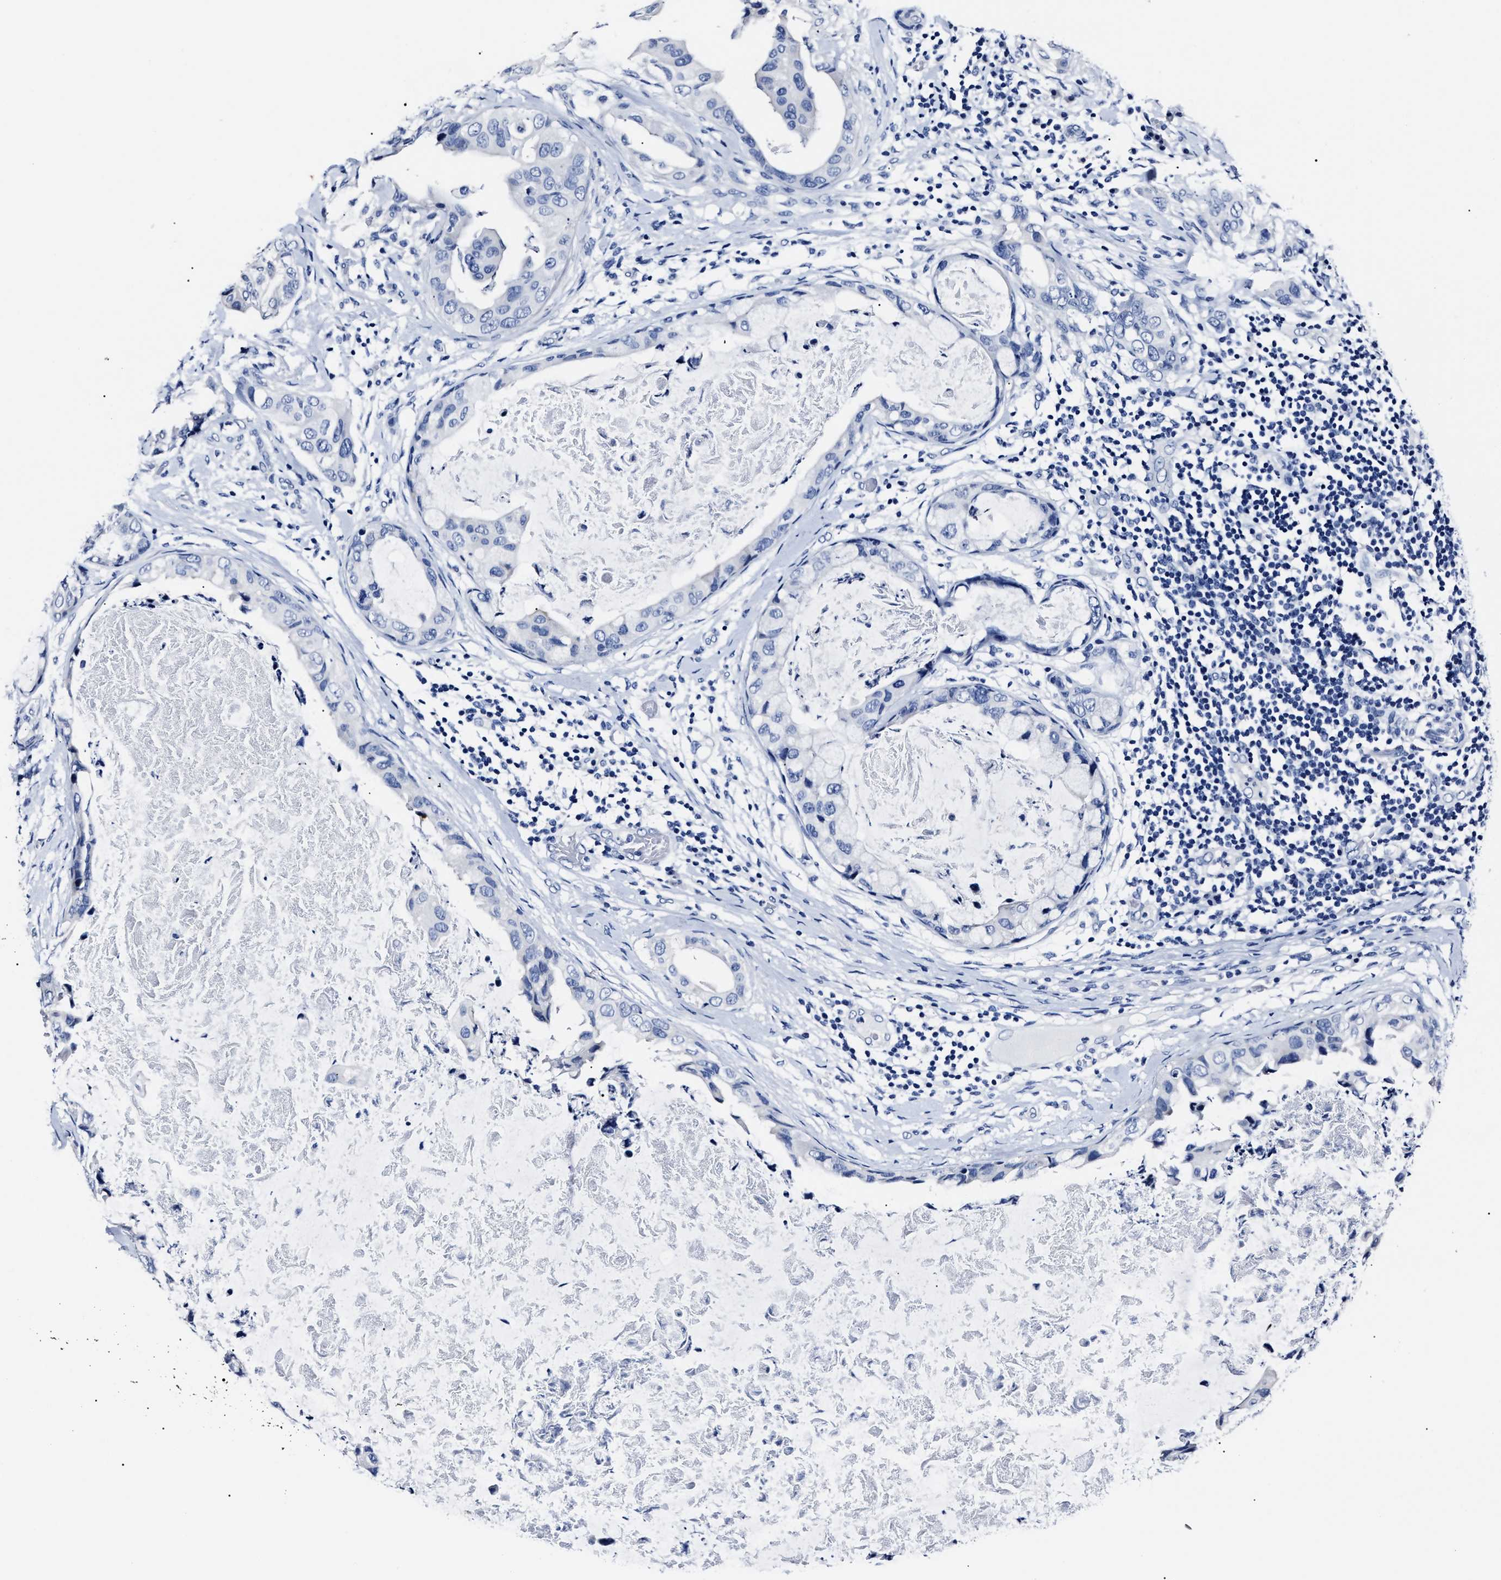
{"staining": {"intensity": "negative", "quantity": "none", "location": "none"}, "tissue": "breast cancer", "cell_type": "Tumor cells", "image_type": "cancer", "snomed": [{"axis": "morphology", "description": "Duct carcinoma"}, {"axis": "topography", "description": "Breast"}], "caption": "Breast cancer (invasive ductal carcinoma) was stained to show a protein in brown. There is no significant expression in tumor cells. Brightfield microscopy of IHC stained with DAB (3,3'-diaminobenzidine) (brown) and hematoxylin (blue), captured at high magnification.", "gene": "ALPG", "patient": {"sex": "female", "age": 40}}